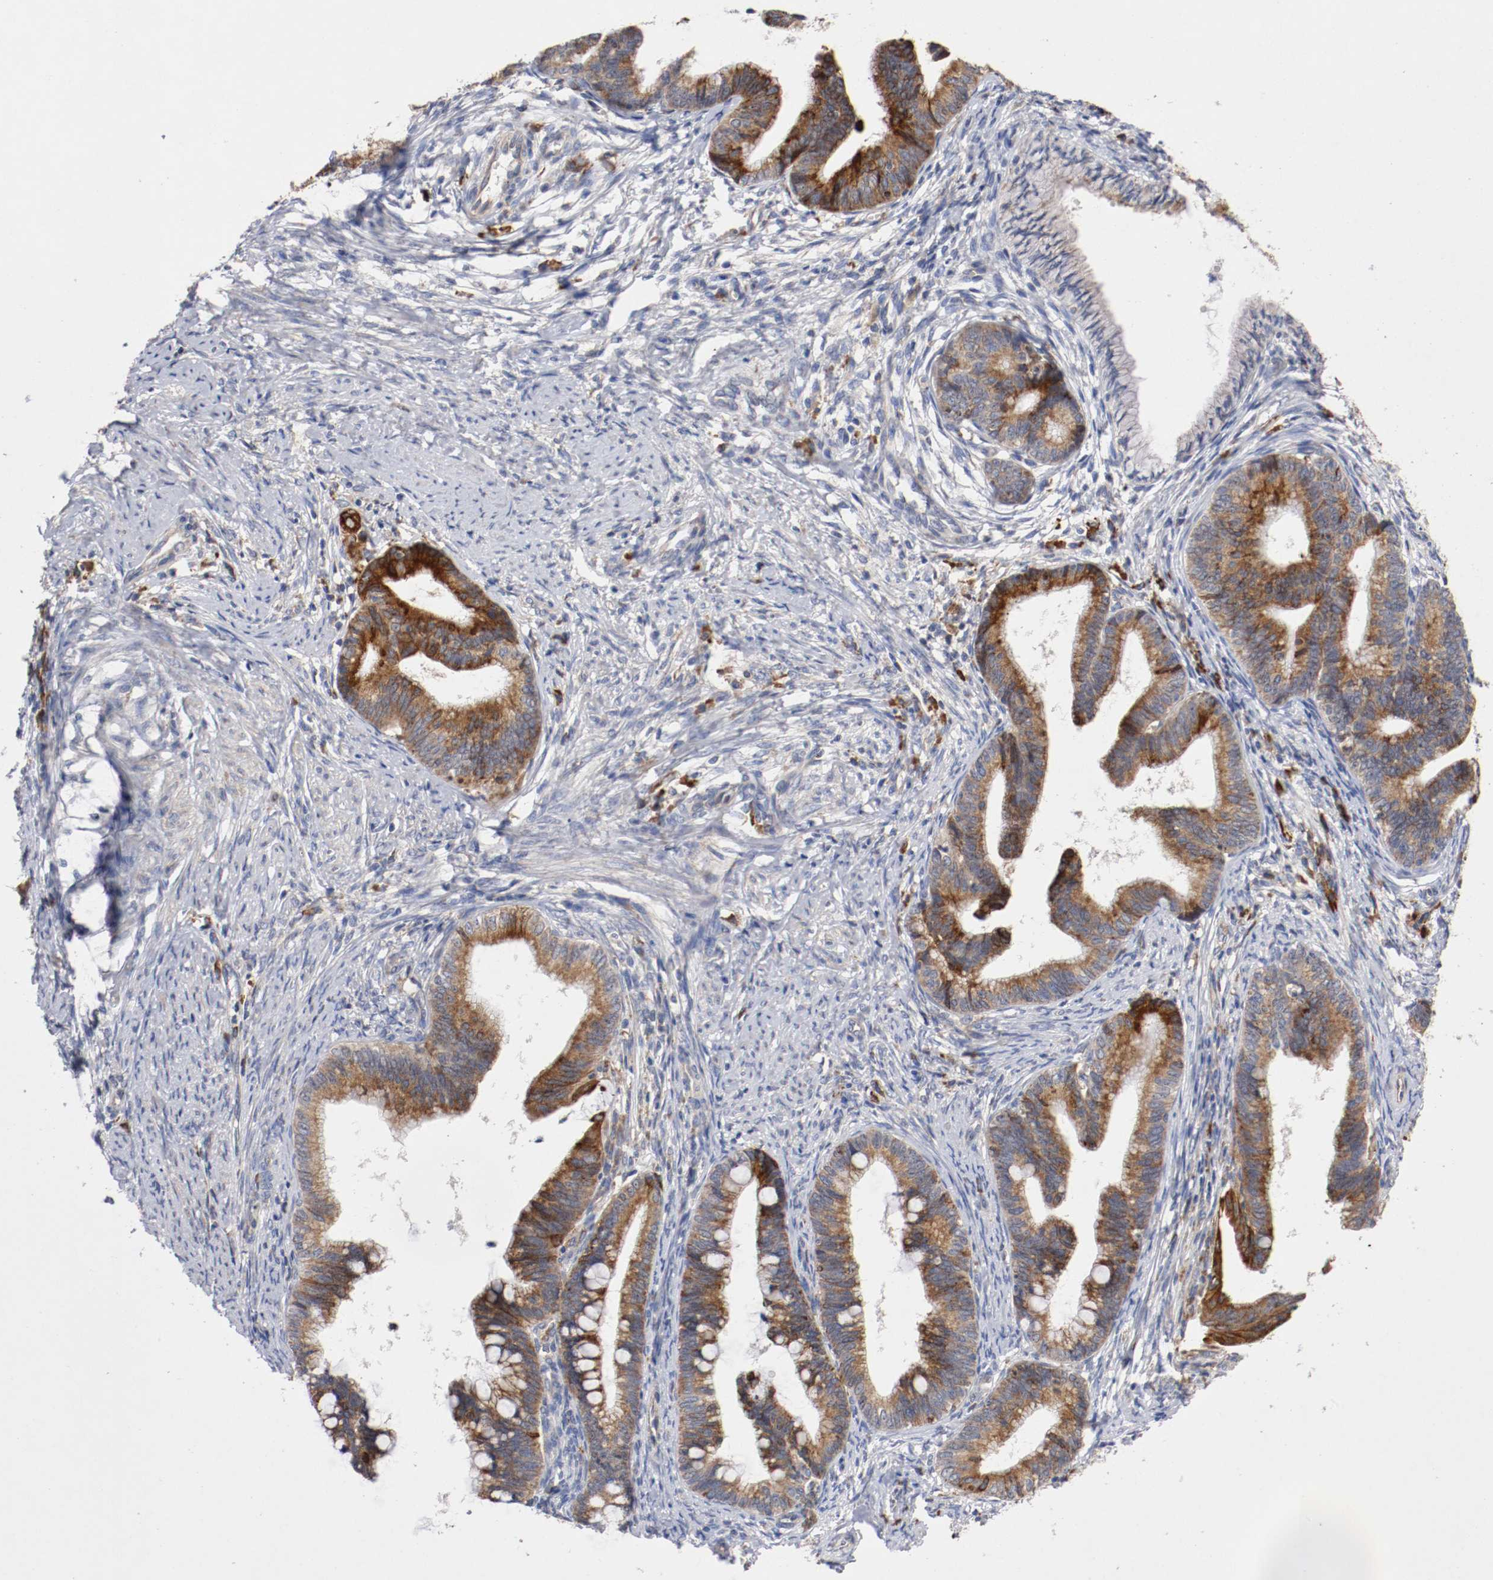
{"staining": {"intensity": "moderate", "quantity": ">75%", "location": "cytoplasmic/membranous"}, "tissue": "cervical cancer", "cell_type": "Tumor cells", "image_type": "cancer", "snomed": [{"axis": "morphology", "description": "Adenocarcinoma, NOS"}, {"axis": "topography", "description": "Cervix"}], "caption": "An image of cervical cancer (adenocarcinoma) stained for a protein demonstrates moderate cytoplasmic/membranous brown staining in tumor cells.", "gene": "TRAF2", "patient": {"sex": "female", "age": 36}}